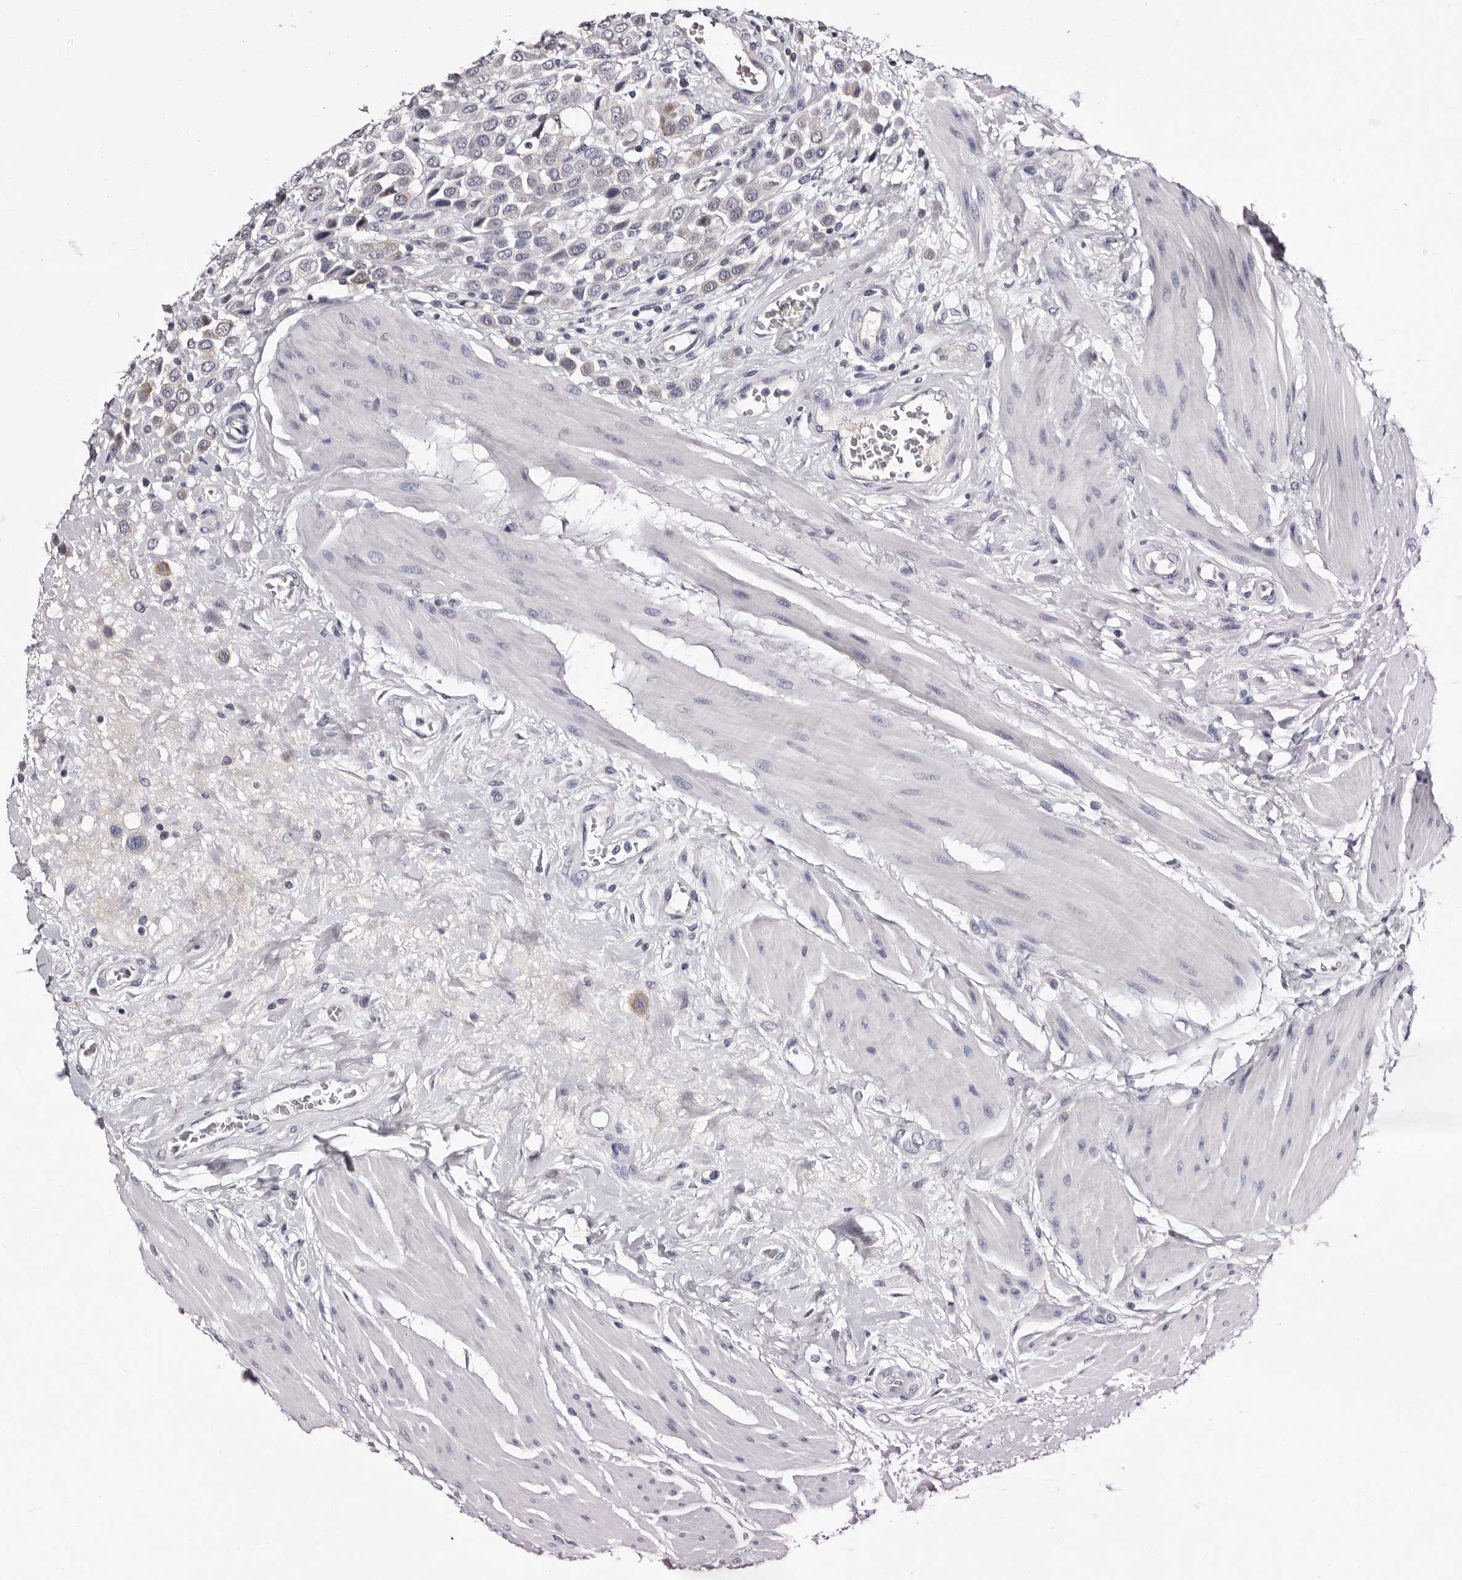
{"staining": {"intensity": "negative", "quantity": "none", "location": "none"}, "tissue": "urothelial cancer", "cell_type": "Tumor cells", "image_type": "cancer", "snomed": [{"axis": "morphology", "description": "Urothelial carcinoma, High grade"}, {"axis": "topography", "description": "Urinary bladder"}], "caption": "Urothelial carcinoma (high-grade) was stained to show a protein in brown. There is no significant expression in tumor cells. The staining was performed using DAB (3,3'-diaminobenzidine) to visualize the protein expression in brown, while the nuclei were stained in blue with hematoxylin (Magnification: 20x).", "gene": "BPGM", "patient": {"sex": "male", "age": 50}}